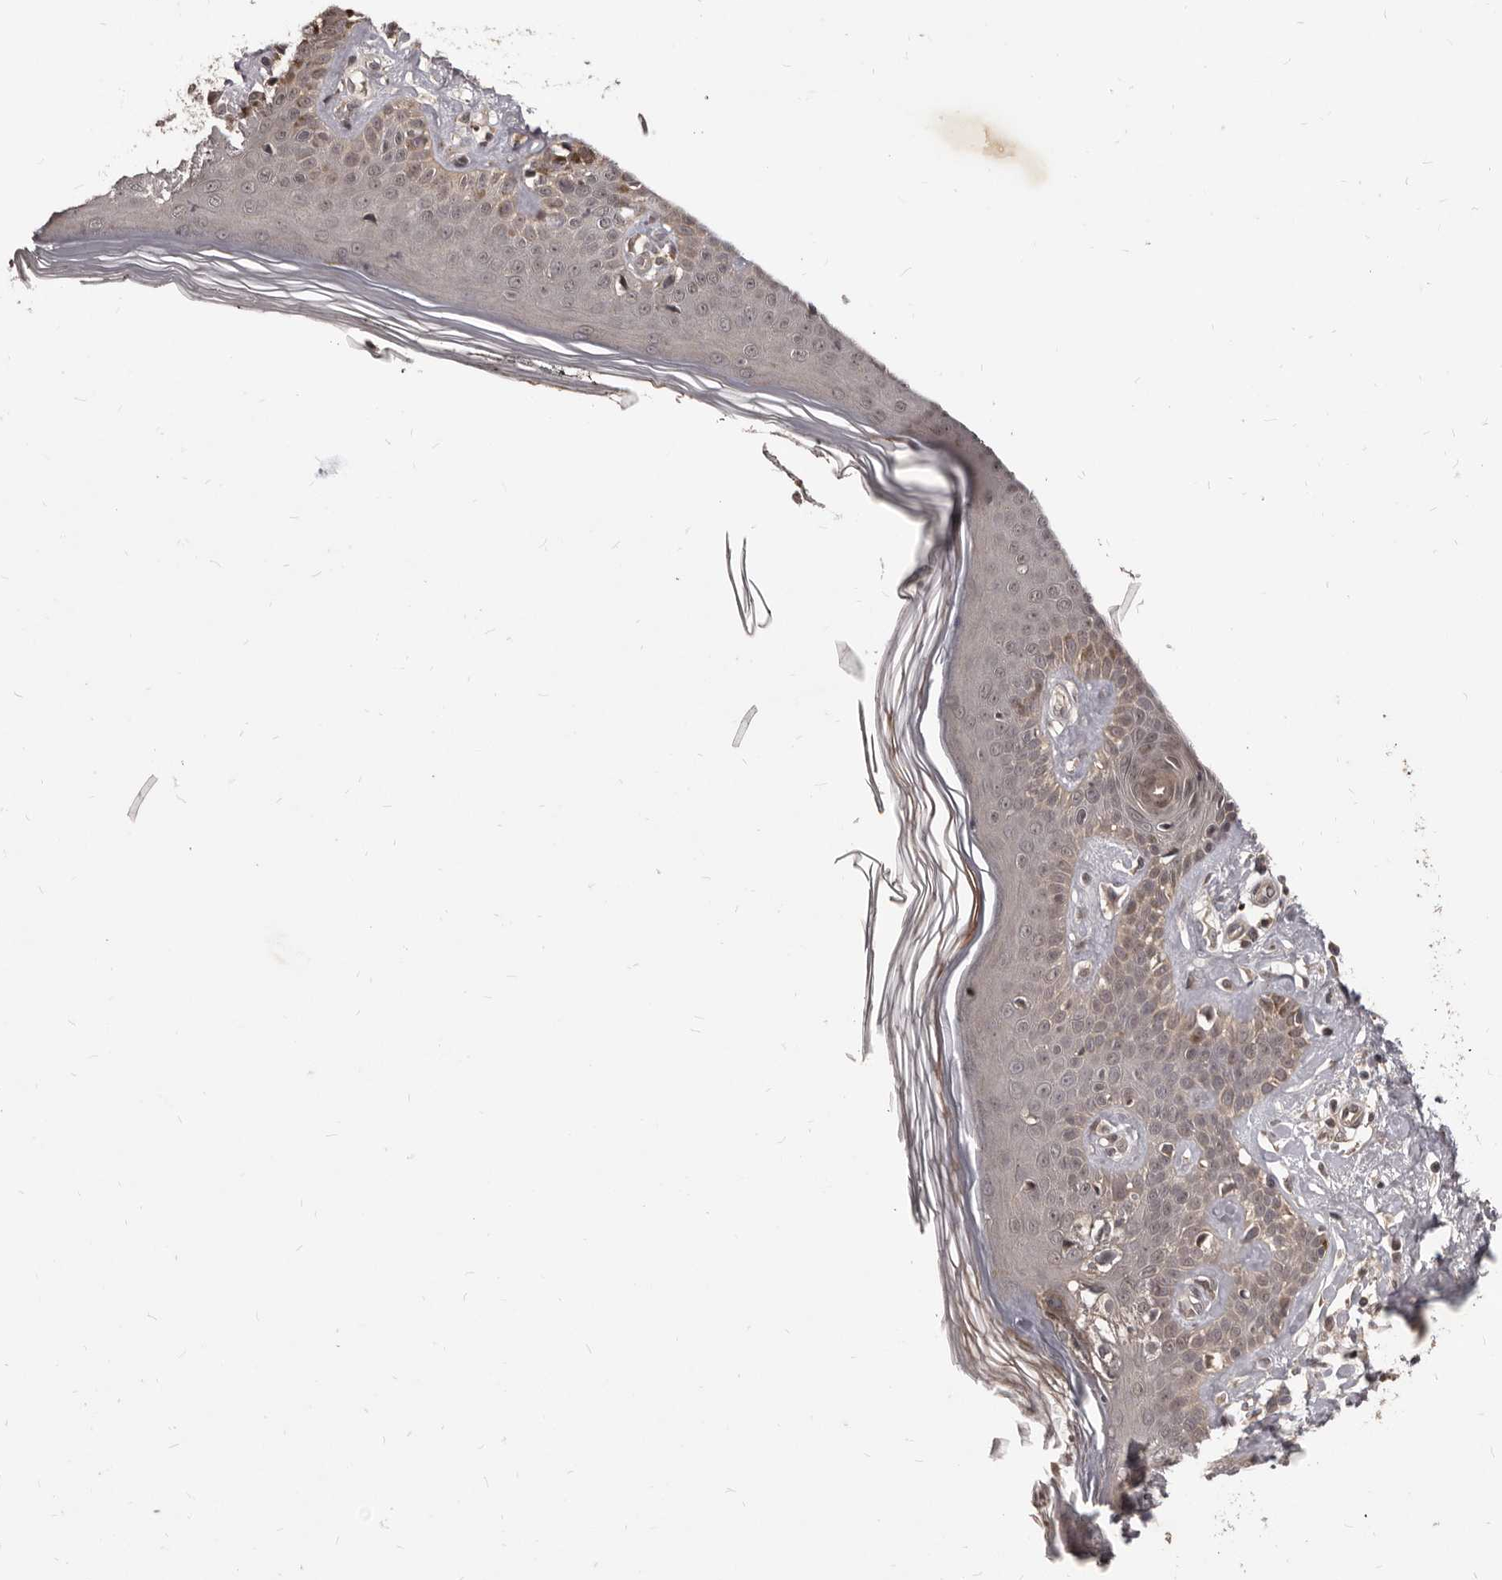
{"staining": {"intensity": "moderate", "quantity": ">75%", "location": "cytoplasmic/membranous"}, "tissue": "skin", "cell_type": "Fibroblasts", "image_type": "normal", "snomed": [{"axis": "morphology", "description": "Normal tissue, NOS"}, {"axis": "topography", "description": "Skin"}], "caption": "Protein expression analysis of benign skin exhibits moderate cytoplasmic/membranous expression in about >75% of fibroblasts.", "gene": "GABPB2", "patient": {"sex": "female", "age": 64}}